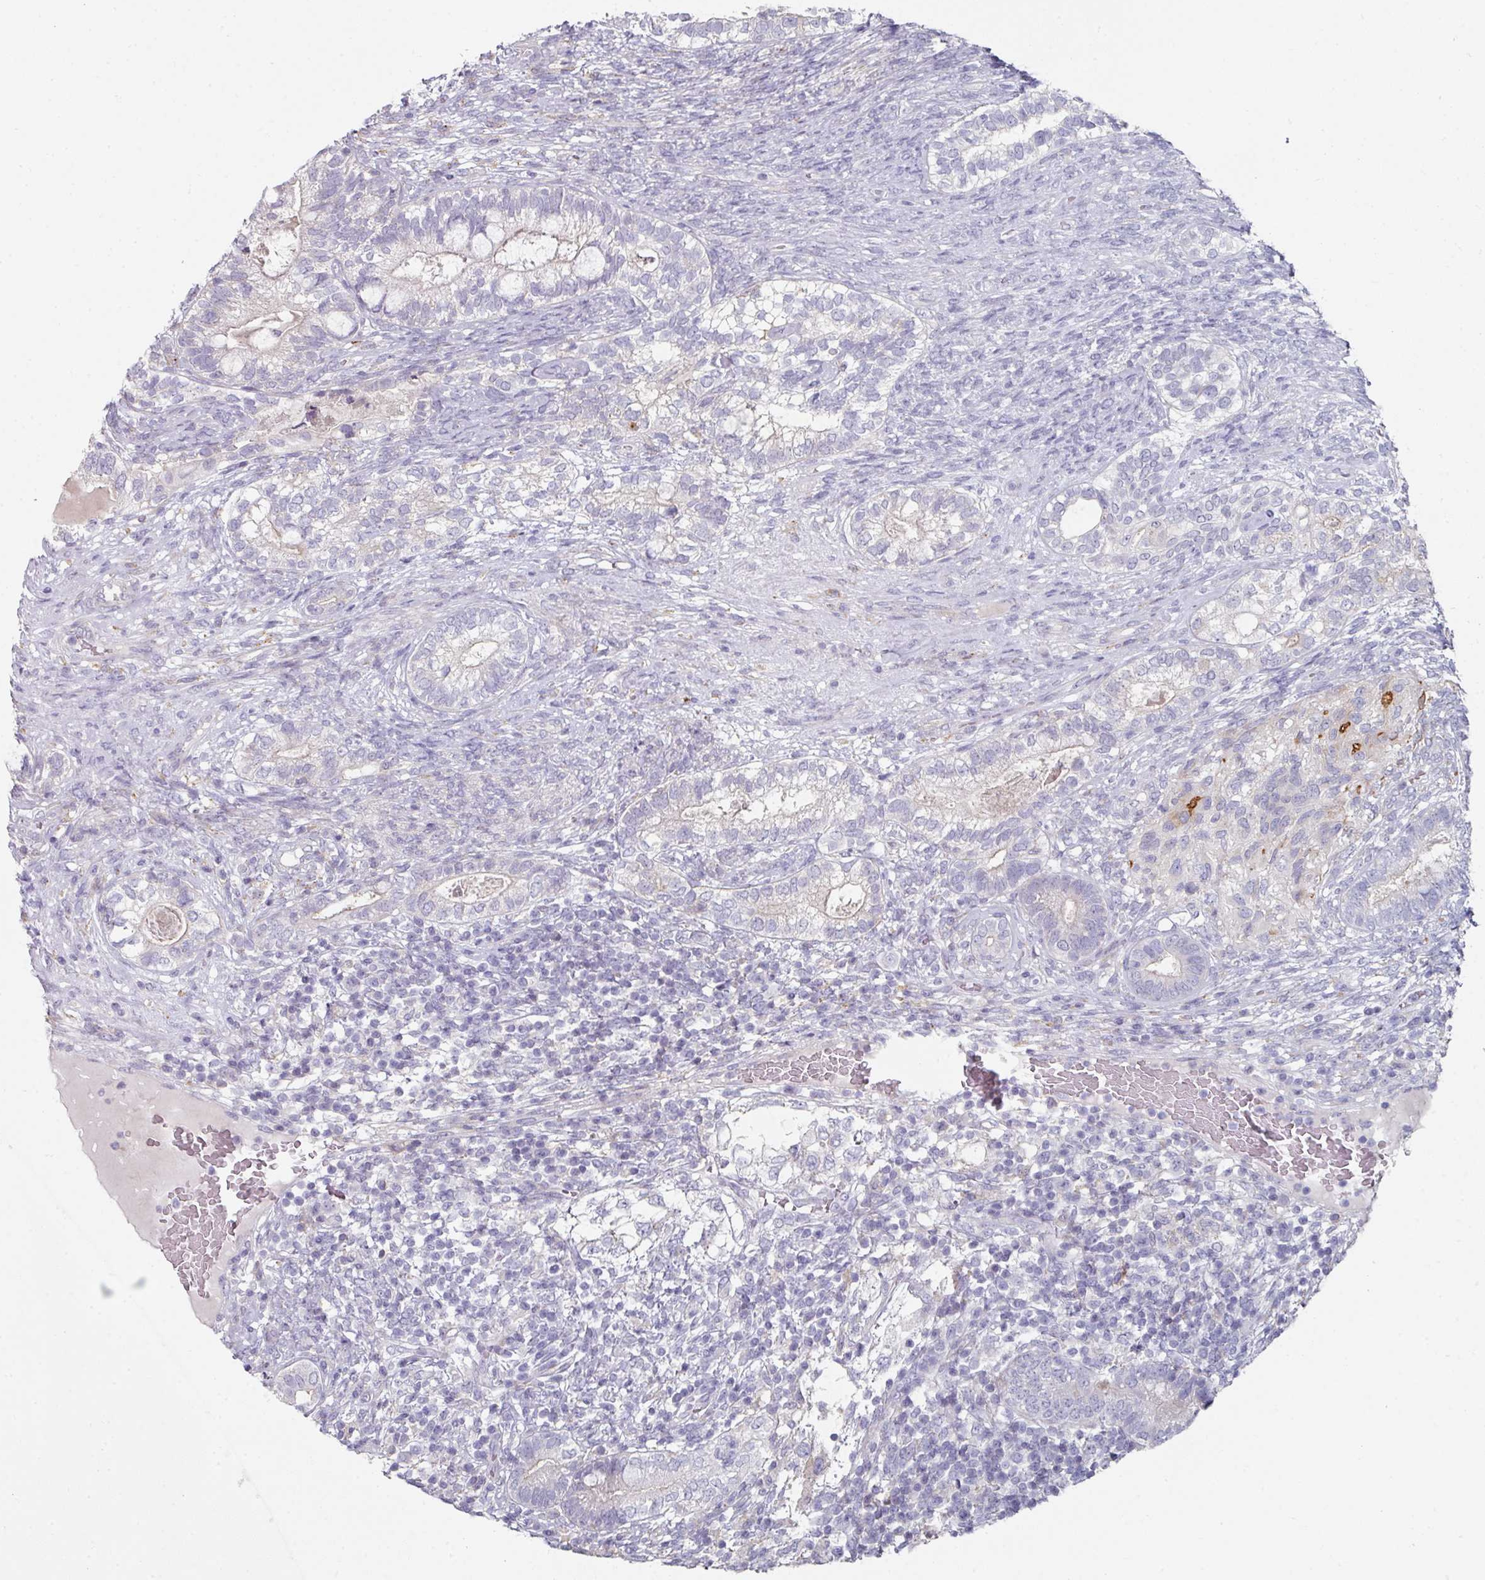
{"staining": {"intensity": "negative", "quantity": "none", "location": "none"}, "tissue": "testis cancer", "cell_type": "Tumor cells", "image_type": "cancer", "snomed": [{"axis": "morphology", "description": "Seminoma, NOS"}, {"axis": "morphology", "description": "Carcinoma, Embryonal, NOS"}, {"axis": "topography", "description": "Testis"}], "caption": "High magnification brightfield microscopy of seminoma (testis) stained with DAB (3,3'-diaminobenzidine) (brown) and counterstained with hematoxylin (blue): tumor cells show no significant staining.", "gene": "WSB2", "patient": {"sex": "male", "age": 41}}